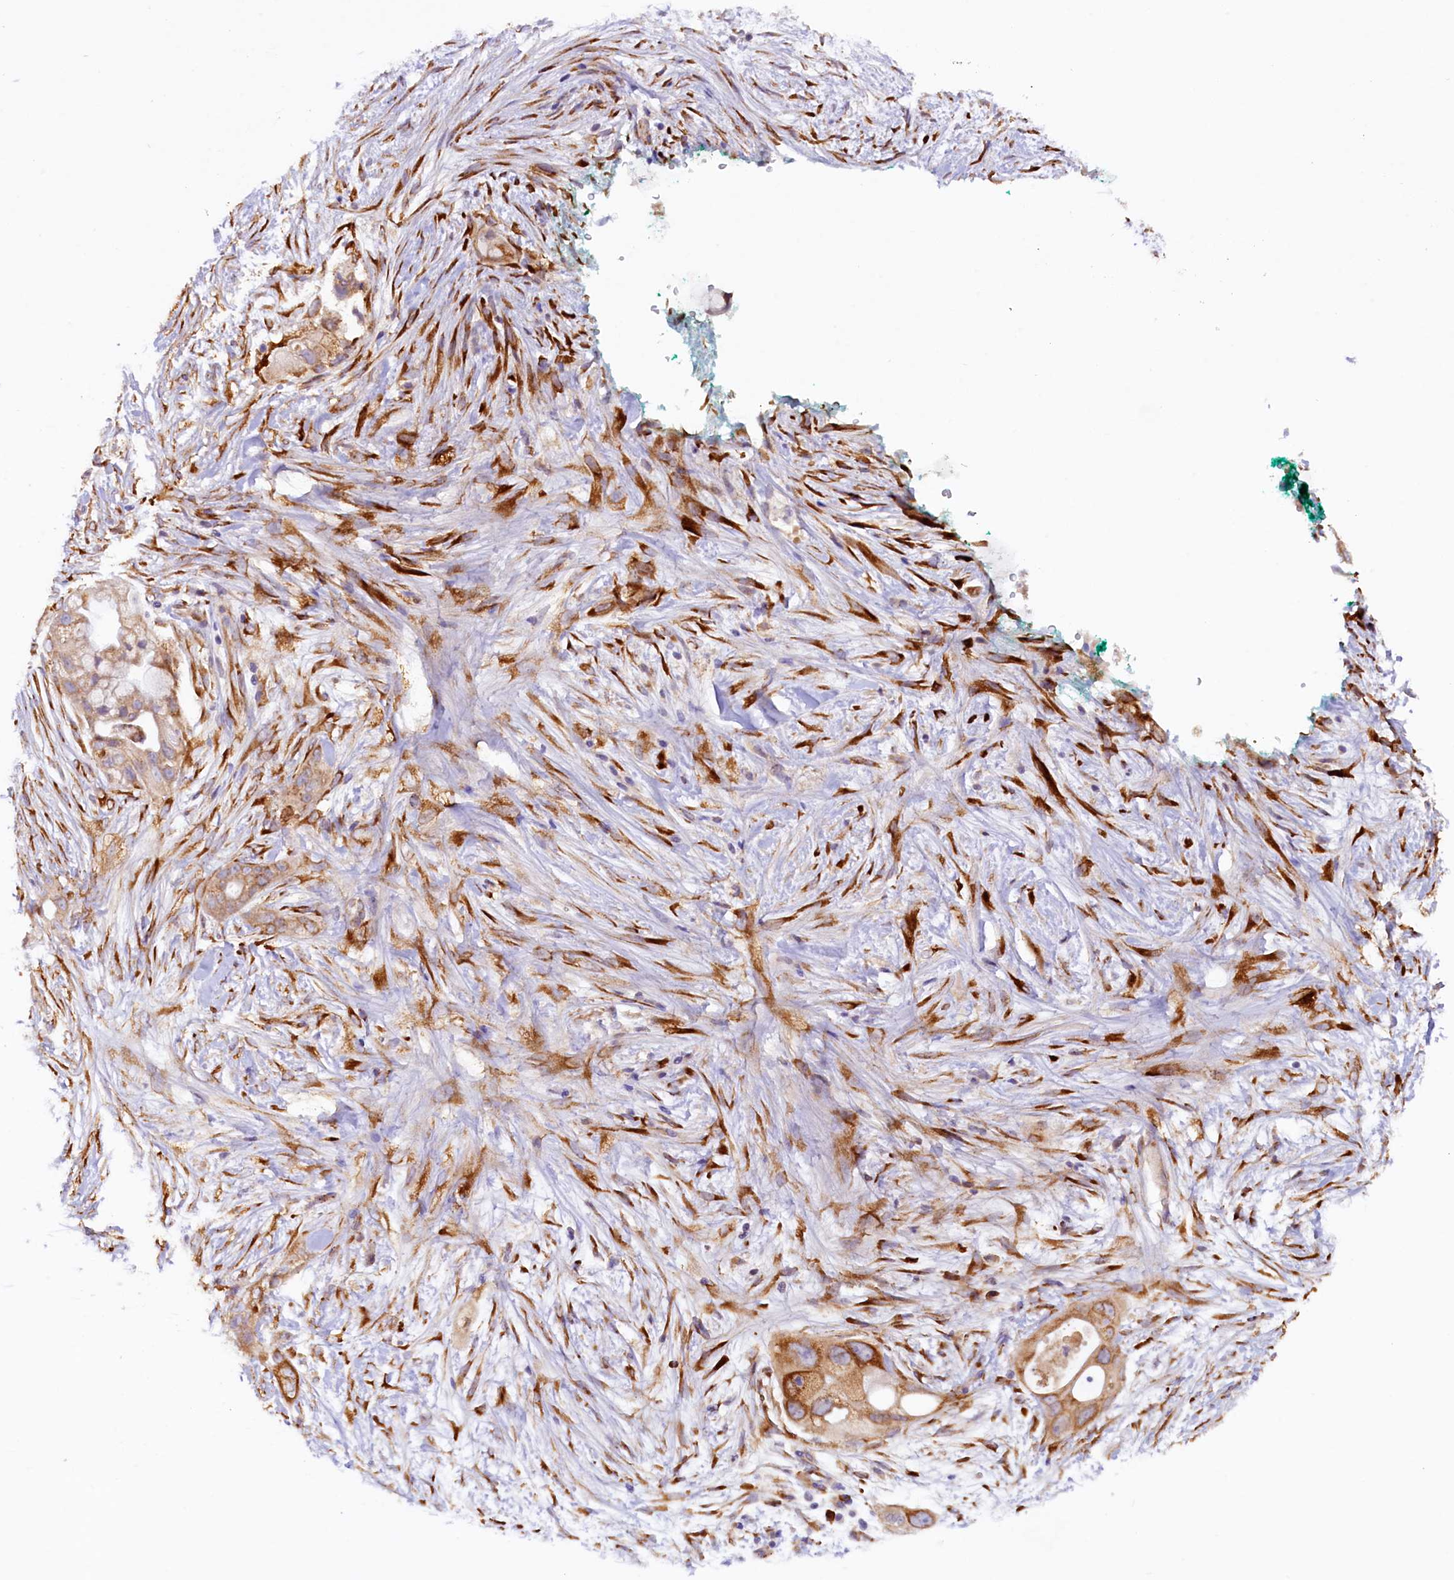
{"staining": {"intensity": "moderate", "quantity": ">75%", "location": "cytoplasmic/membranous"}, "tissue": "pancreatic cancer", "cell_type": "Tumor cells", "image_type": "cancer", "snomed": [{"axis": "morphology", "description": "Adenocarcinoma, NOS"}, {"axis": "topography", "description": "Pancreas"}], "caption": "Immunohistochemistry photomicrograph of neoplastic tissue: pancreatic cancer (adenocarcinoma) stained using IHC demonstrates medium levels of moderate protein expression localized specifically in the cytoplasmic/membranous of tumor cells, appearing as a cytoplasmic/membranous brown color.", "gene": "SSC5D", "patient": {"sex": "male", "age": 53}}